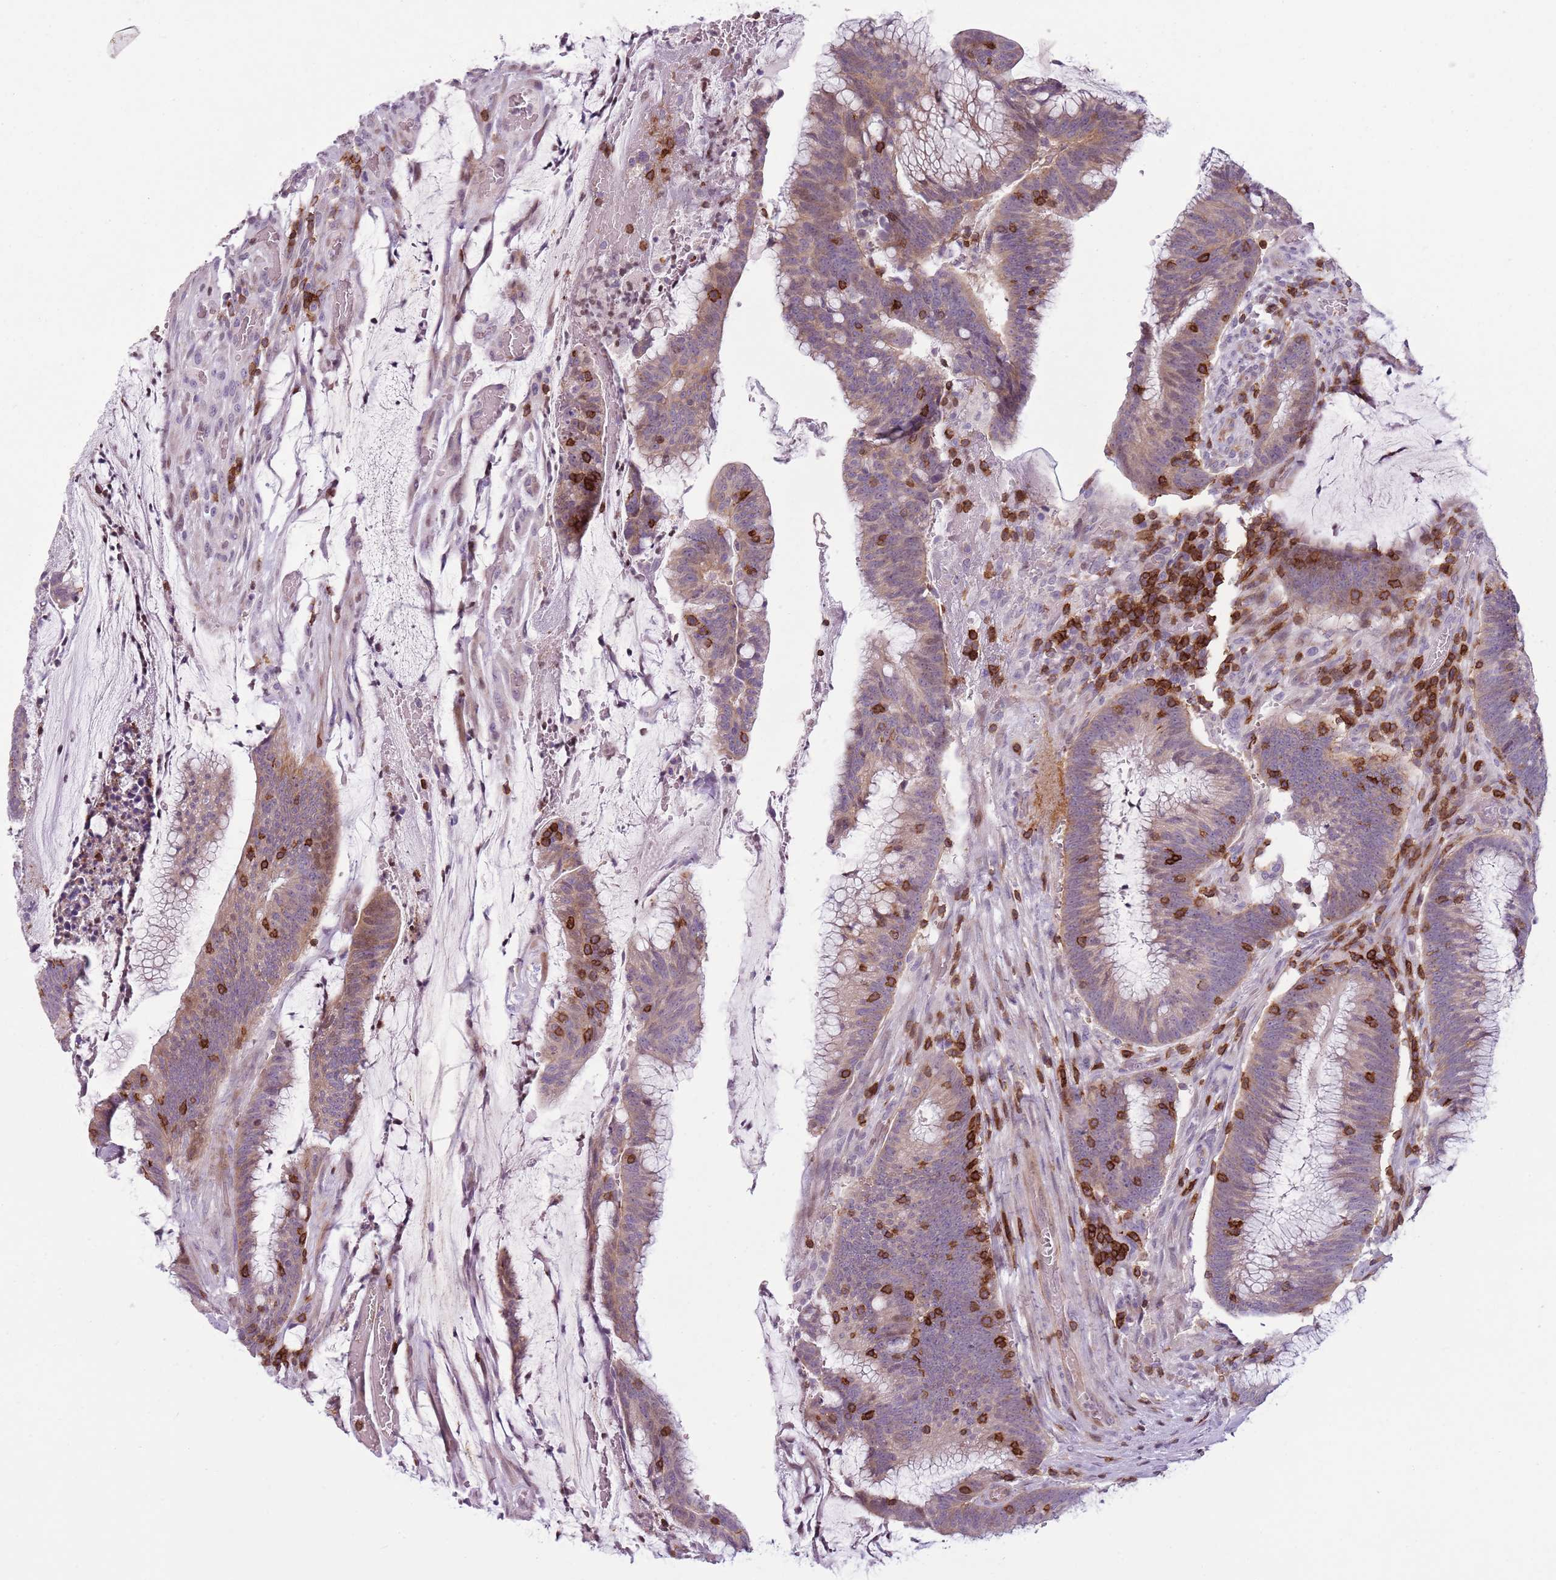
{"staining": {"intensity": "weak", "quantity": "25%-75%", "location": "cytoplasmic/membranous"}, "tissue": "colorectal cancer", "cell_type": "Tumor cells", "image_type": "cancer", "snomed": [{"axis": "morphology", "description": "Adenocarcinoma, NOS"}, {"axis": "topography", "description": "Rectum"}], "caption": "Adenocarcinoma (colorectal) was stained to show a protein in brown. There is low levels of weak cytoplasmic/membranous staining in about 25%-75% of tumor cells.", "gene": "ZNF583", "patient": {"sex": "female", "age": 77}}